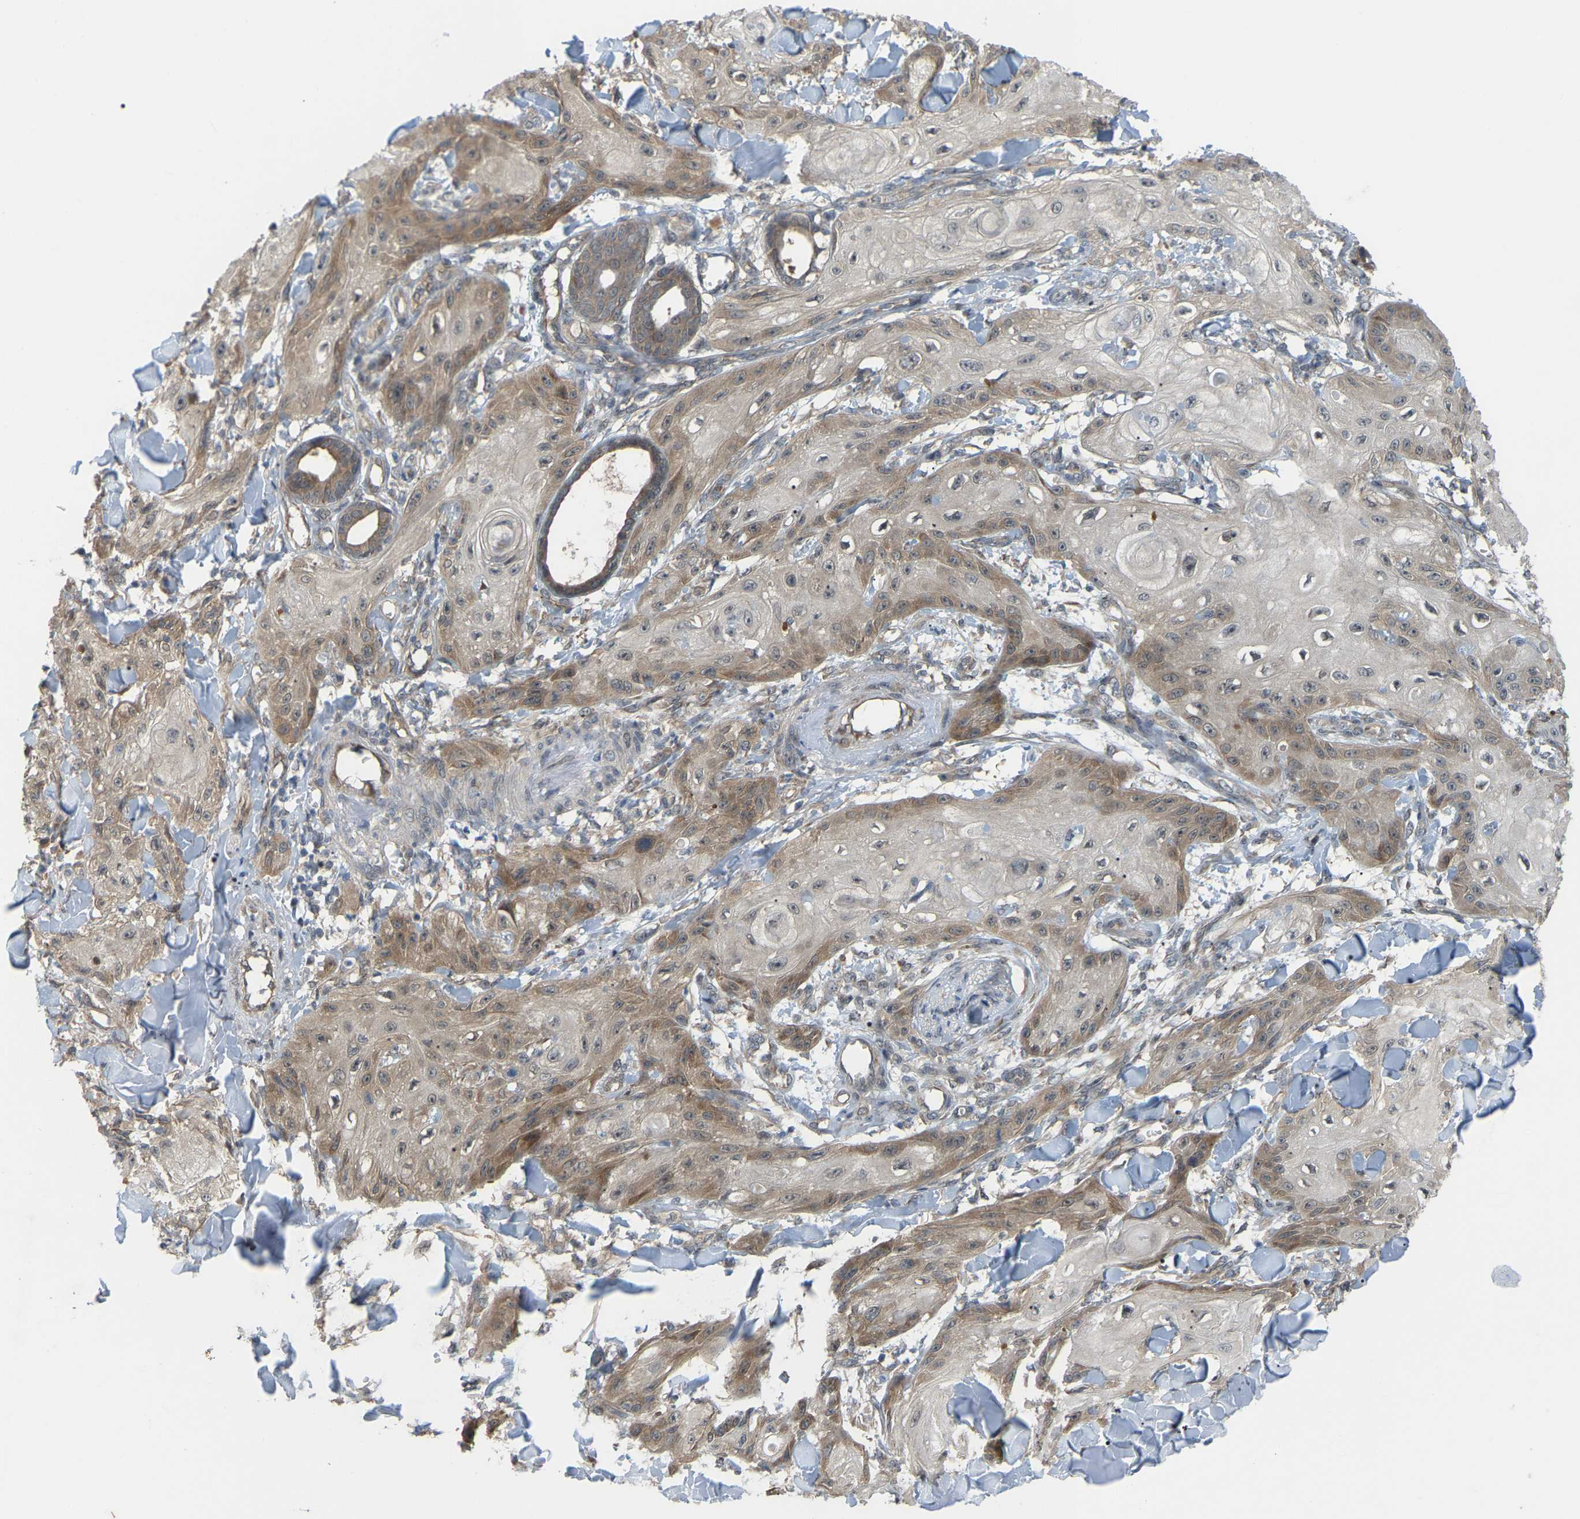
{"staining": {"intensity": "moderate", "quantity": "<25%", "location": "cytoplasmic/membranous"}, "tissue": "skin cancer", "cell_type": "Tumor cells", "image_type": "cancer", "snomed": [{"axis": "morphology", "description": "Squamous cell carcinoma, NOS"}, {"axis": "topography", "description": "Skin"}], "caption": "This image exhibits immunohistochemistry (IHC) staining of human squamous cell carcinoma (skin), with low moderate cytoplasmic/membranous staining in approximately <25% of tumor cells.", "gene": "CROT", "patient": {"sex": "male", "age": 74}}